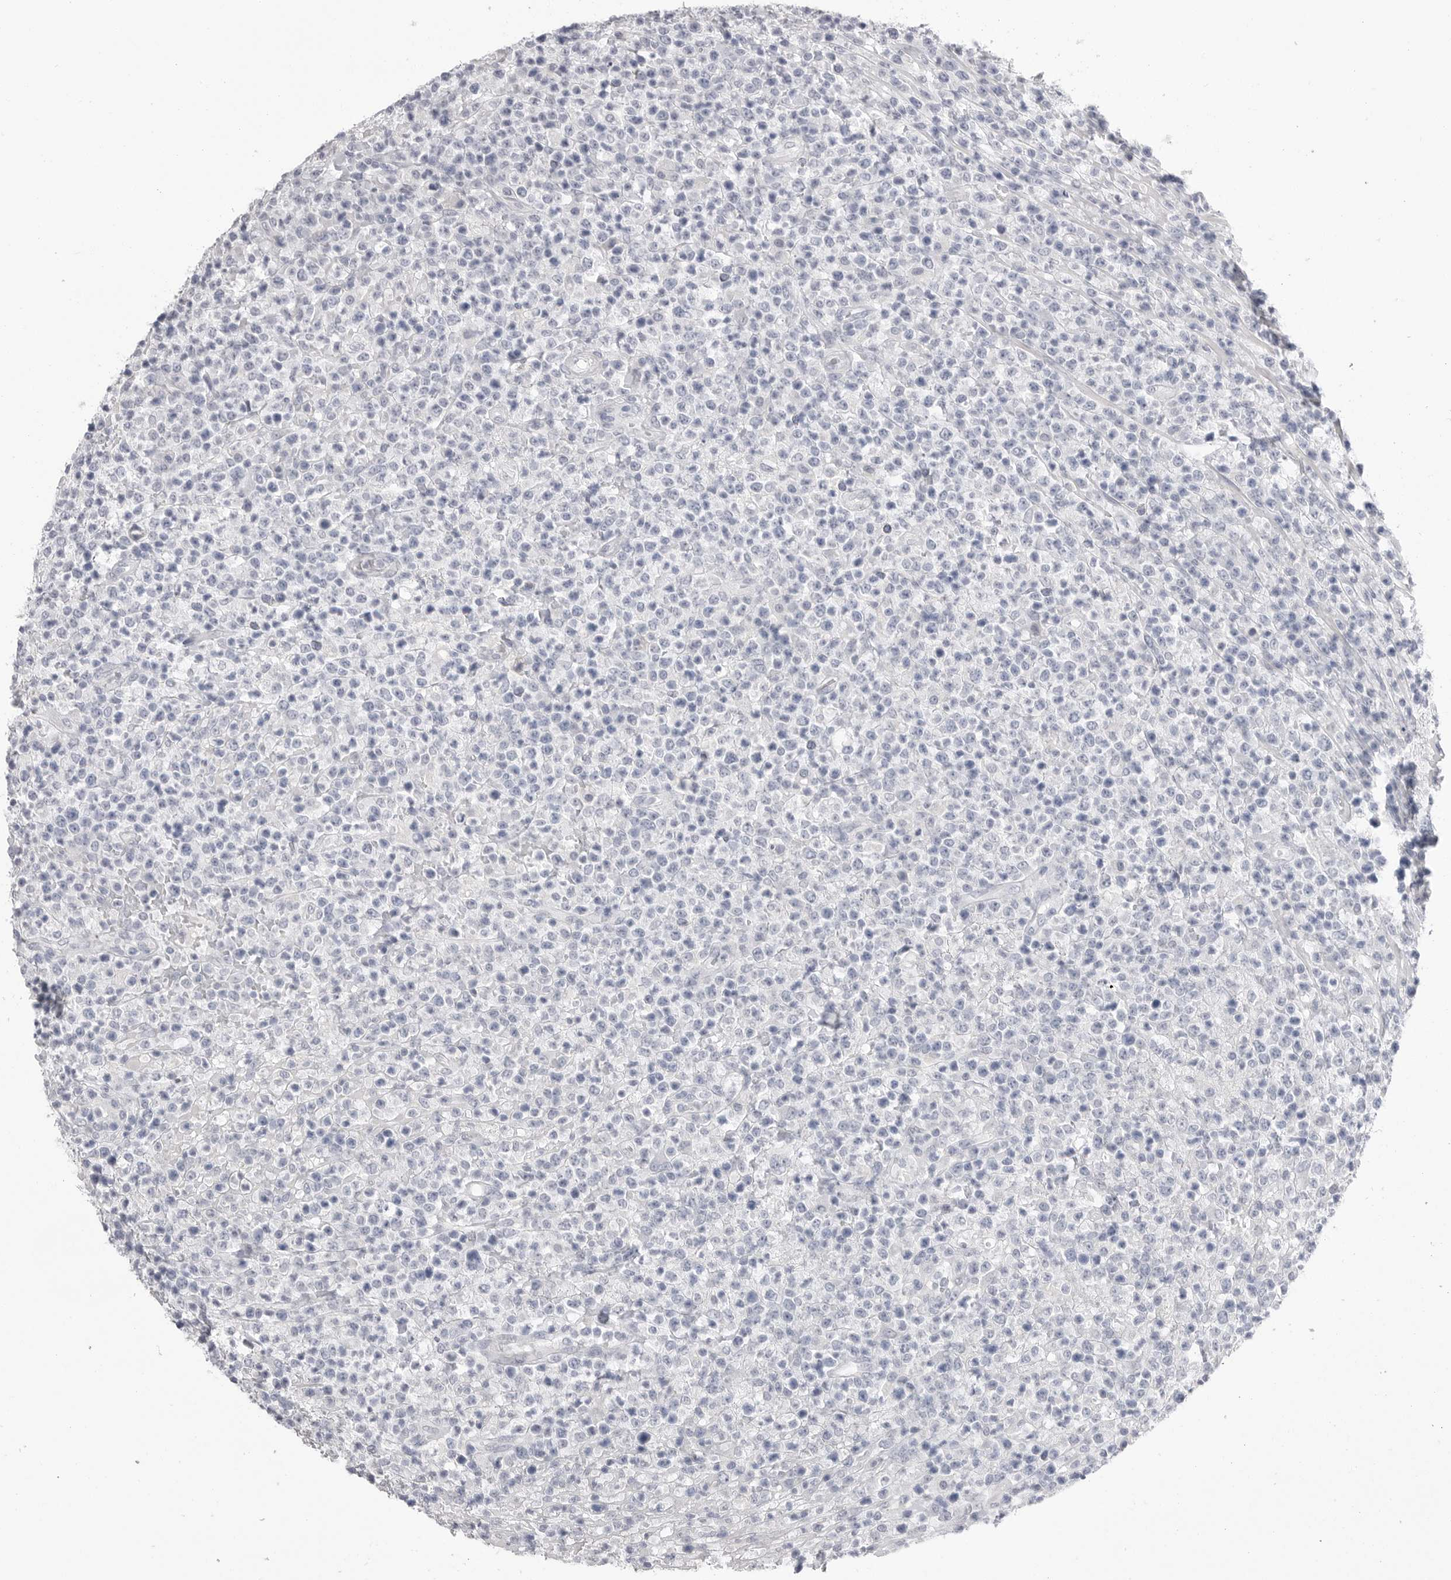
{"staining": {"intensity": "negative", "quantity": "none", "location": "none"}, "tissue": "lymphoma", "cell_type": "Tumor cells", "image_type": "cancer", "snomed": [{"axis": "morphology", "description": "Malignant lymphoma, non-Hodgkin's type, High grade"}, {"axis": "topography", "description": "Colon"}], "caption": "Tumor cells show no significant protein expression in lymphoma.", "gene": "CPB1", "patient": {"sex": "female", "age": 53}}